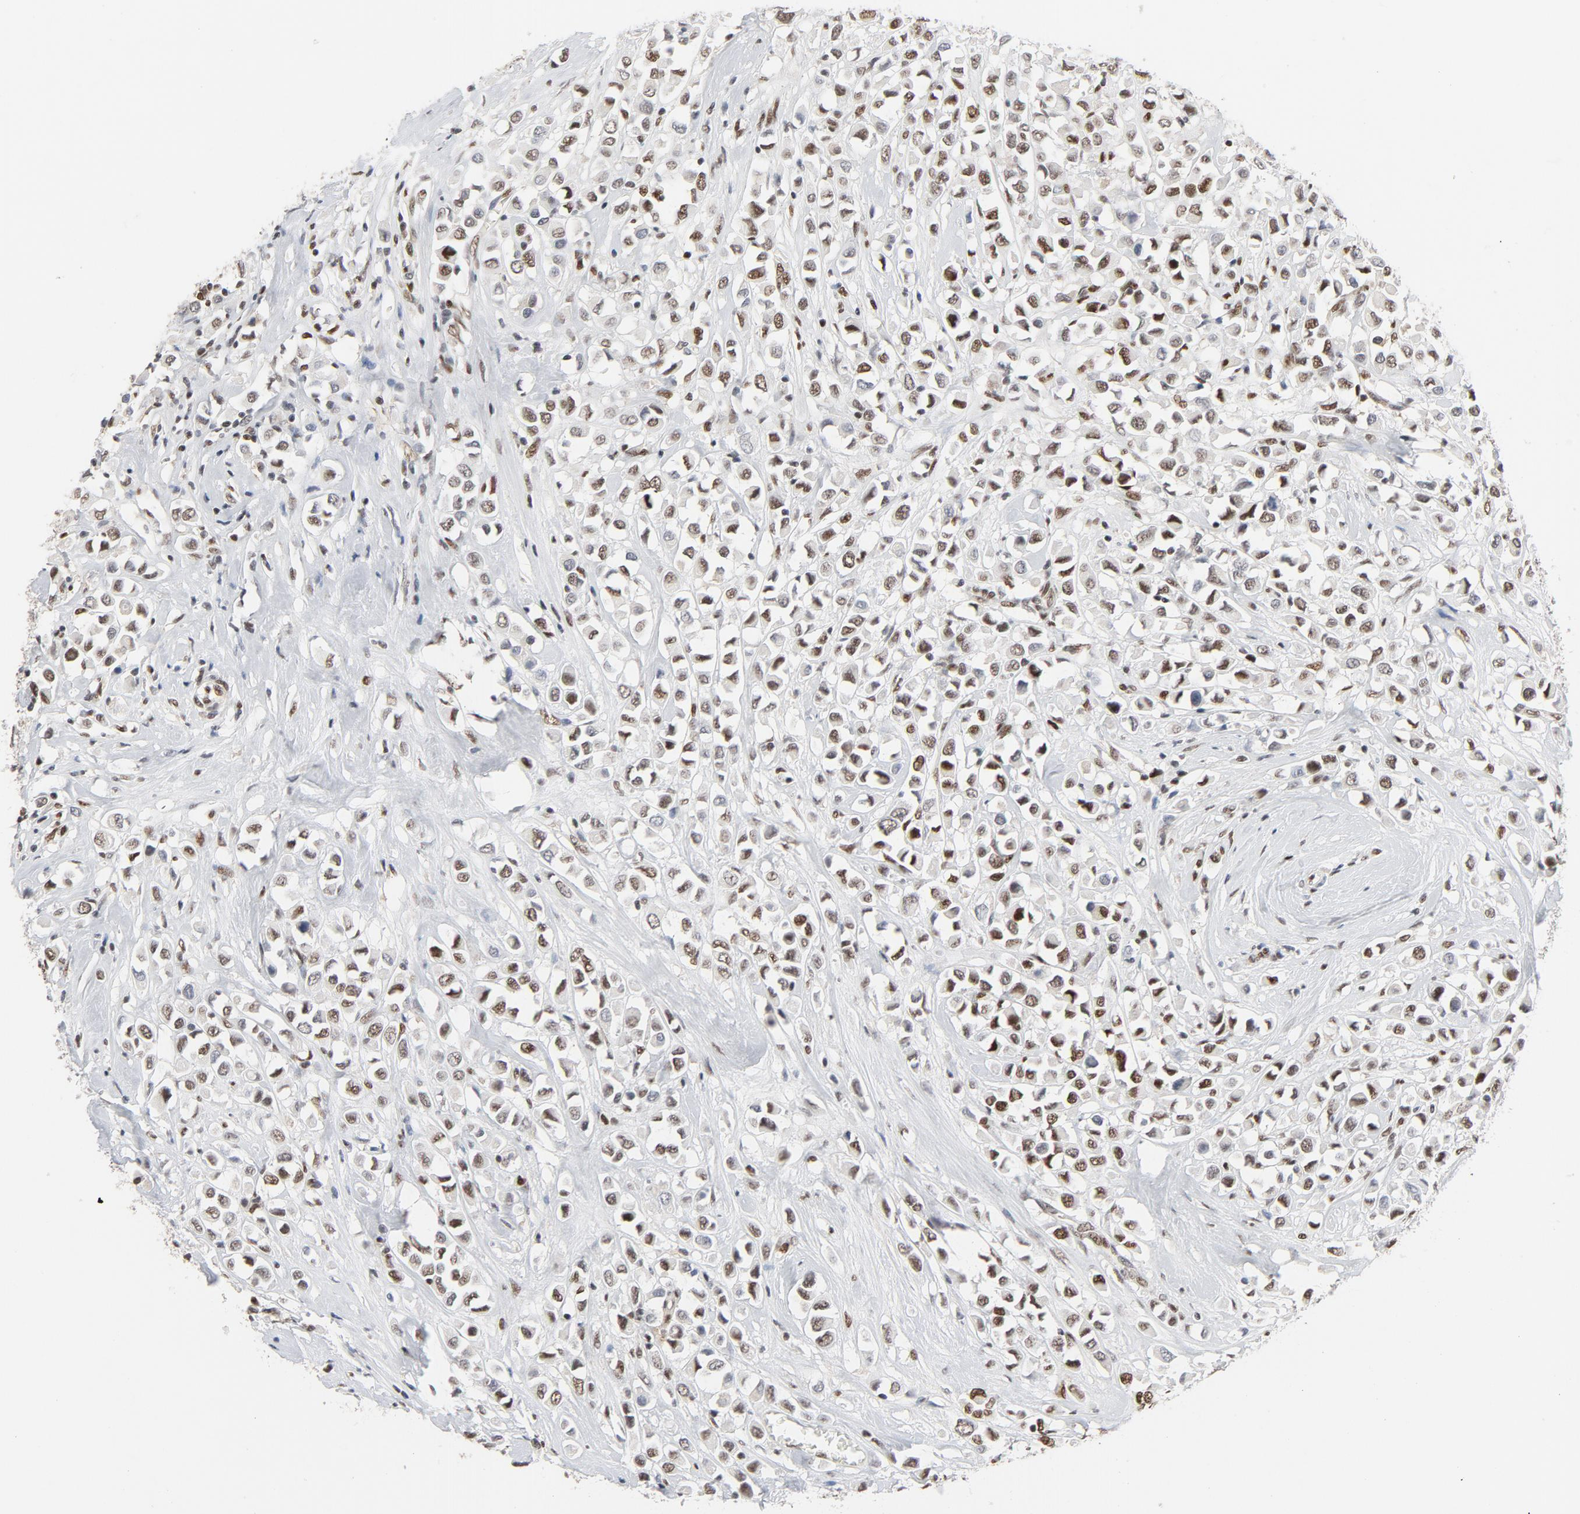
{"staining": {"intensity": "moderate", "quantity": ">75%", "location": "nuclear"}, "tissue": "breast cancer", "cell_type": "Tumor cells", "image_type": "cancer", "snomed": [{"axis": "morphology", "description": "Duct carcinoma"}, {"axis": "topography", "description": "Breast"}], "caption": "Protein staining shows moderate nuclear expression in about >75% of tumor cells in breast cancer.", "gene": "JMJD6", "patient": {"sex": "female", "age": 61}}